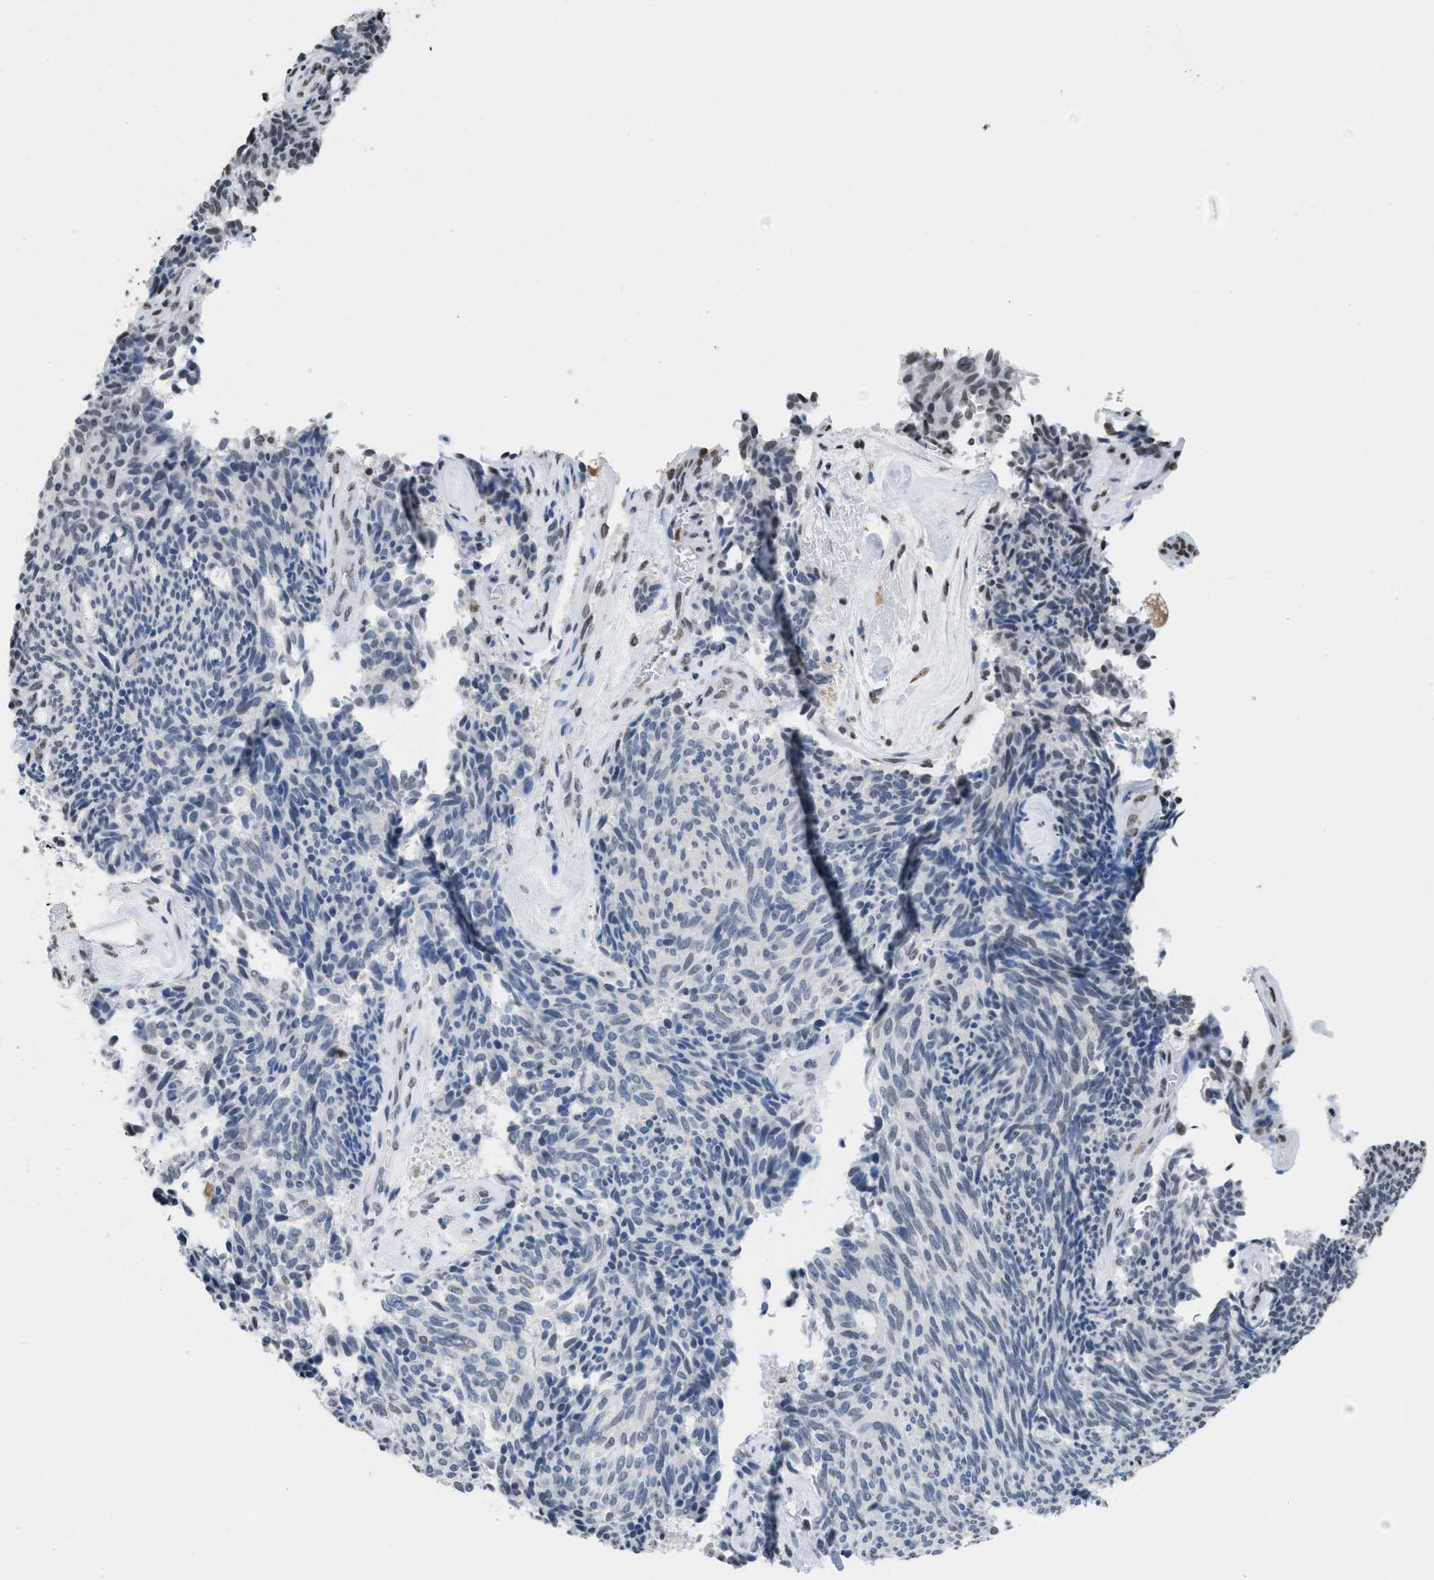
{"staining": {"intensity": "negative", "quantity": "none", "location": "none"}, "tissue": "carcinoid", "cell_type": "Tumor cells", "image_type": "cancer", "snomed": [{"axis": "morphology", "description": "Carcinoid, malignant, NOS"}, {"axis": "topography", "description": "Pancreas"}], "caption": "The image reveals no staining of tumor cells in carcinoid (malignant). (Brightfield microscopy of DAB (3,3'-diaminobenzidine) immunohistochemistry (IHC) at high magnification).", "gene": "NUP88", "patient": {"sex": "female", "age": 54}}